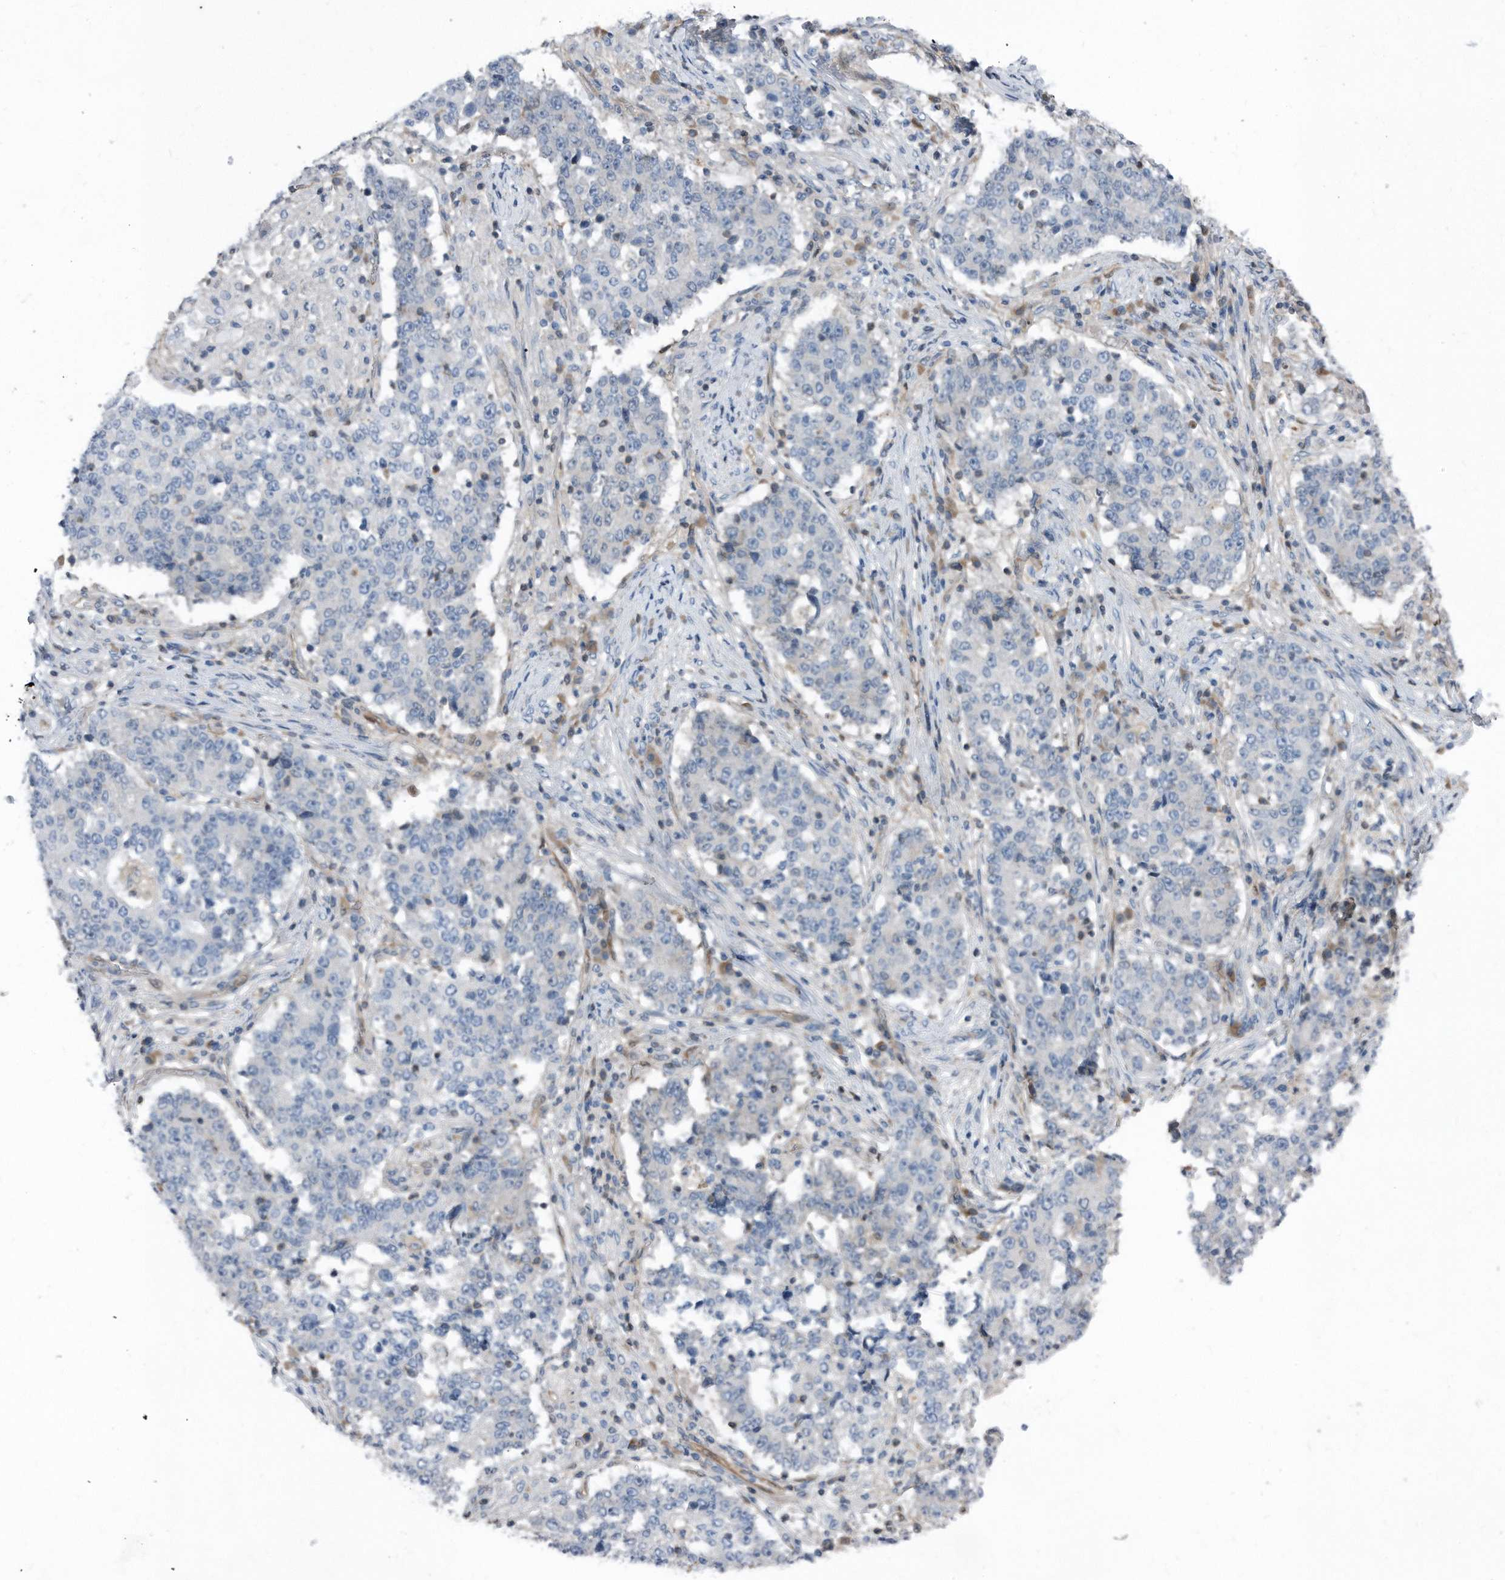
{"staining": {"intensity": "negative", "quantity": "none", "location": "none"}, "tissue": "stomach cancer", "cell_type": "Tumor cells", "image_type": "cancer", "snomed": [{"axis": "morphology", "description": "Adenocarcinoma, NOS"}, {"axis": "topography", "description": "Stomach"}], "caption": "DAB immunohistochemical staining of stomach cancer exhibits no significant positivity in tumor cells.", "gene": "MAP2K6", "patient": {"sex": "male", "age": 59}}